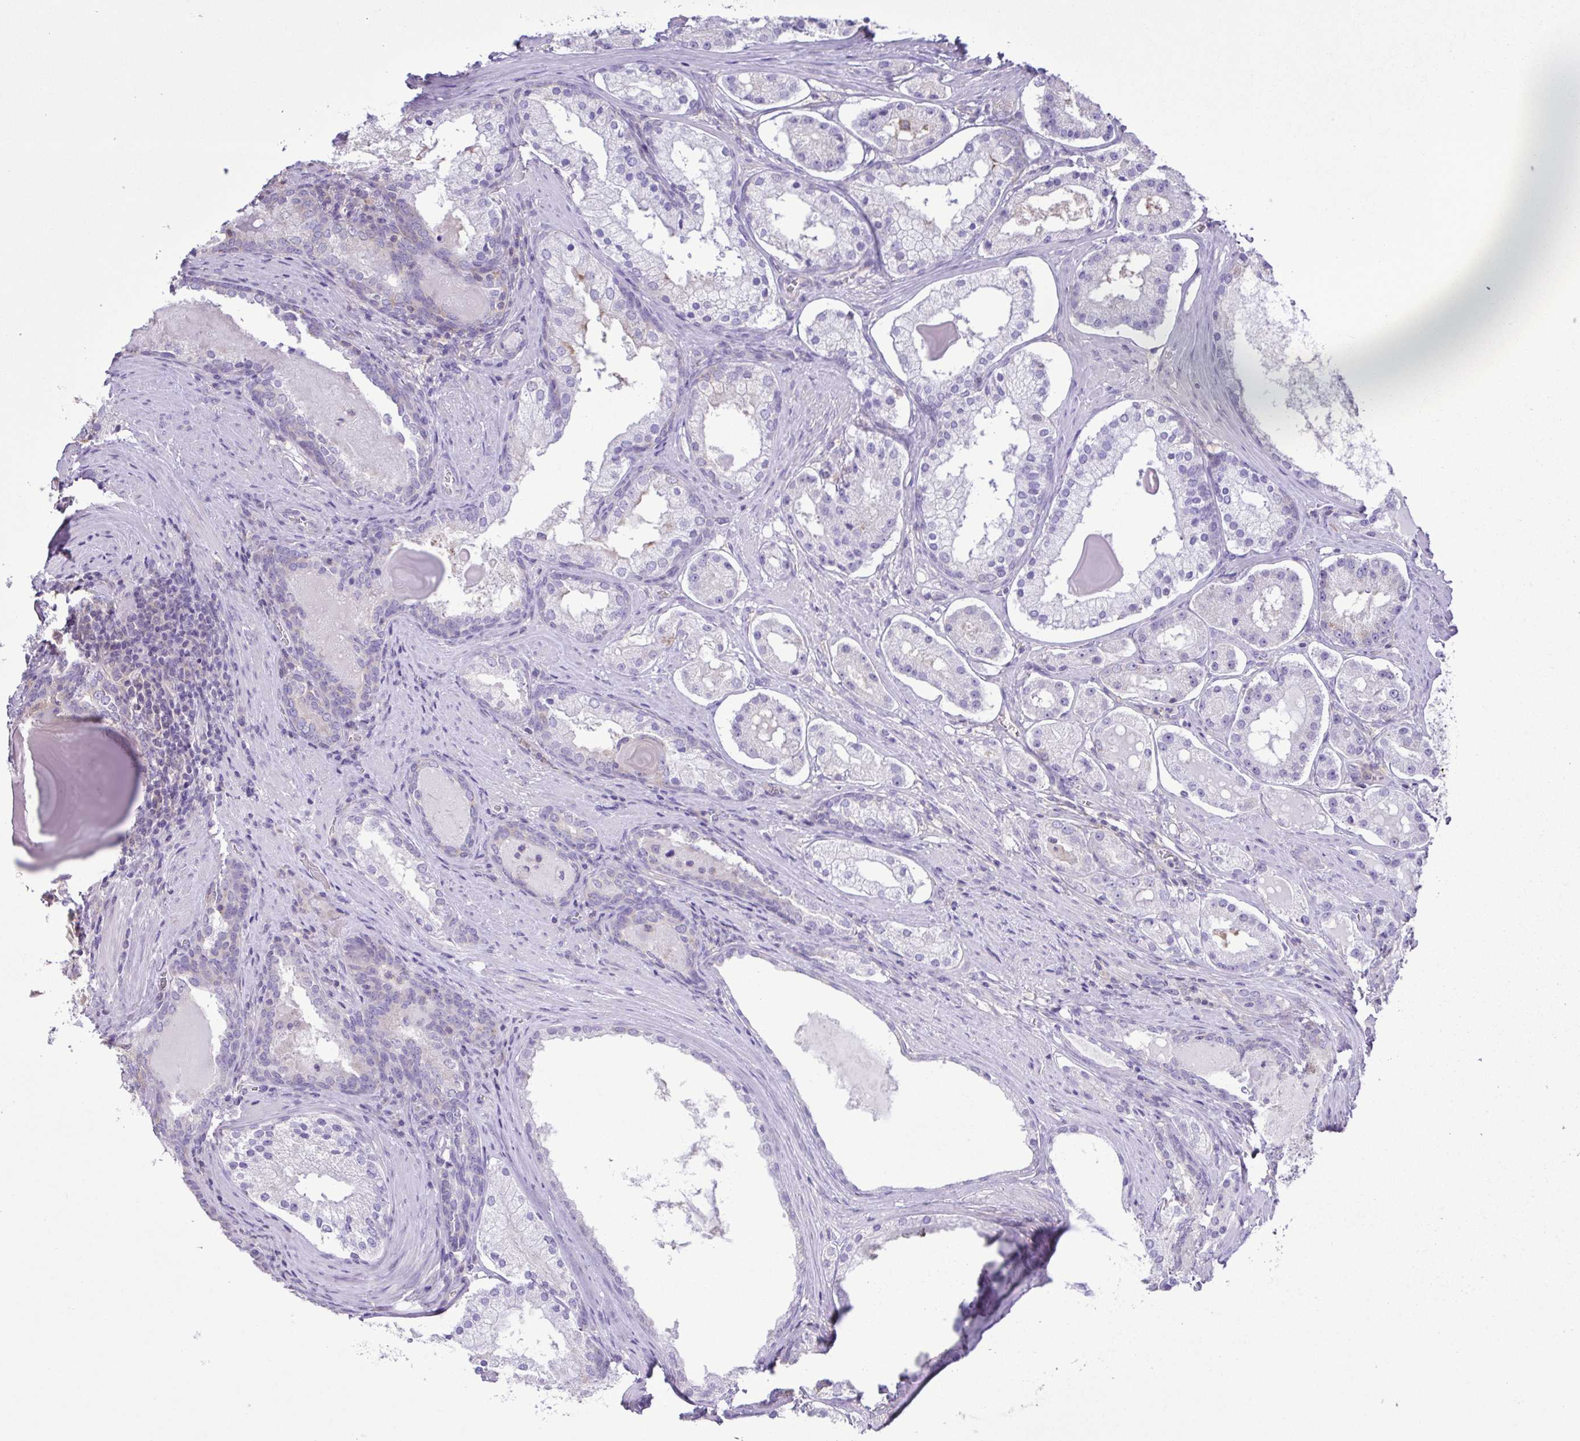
{"staining": {"intensity": "negative", "quantity": "none", "location": "none"}, "tissue": "prostate cancer", "cell_type": "Tumor cells", "image_type": "cancer", "snomed": [{"axis": "morphology", "description": "Adenocarcinoma, Low grade"}, {"axis": "topography", "description": "Prostate"}], "caption": "DAB (3,3'-diaminobenzidine) immunohistochemical staining of human prostate cancer (low-grade adenocarcinoma) exhibits no significant positivity in tumor cells.", "gene": "CYP17A1", "patient": {"sex": "male", "age": 57}}